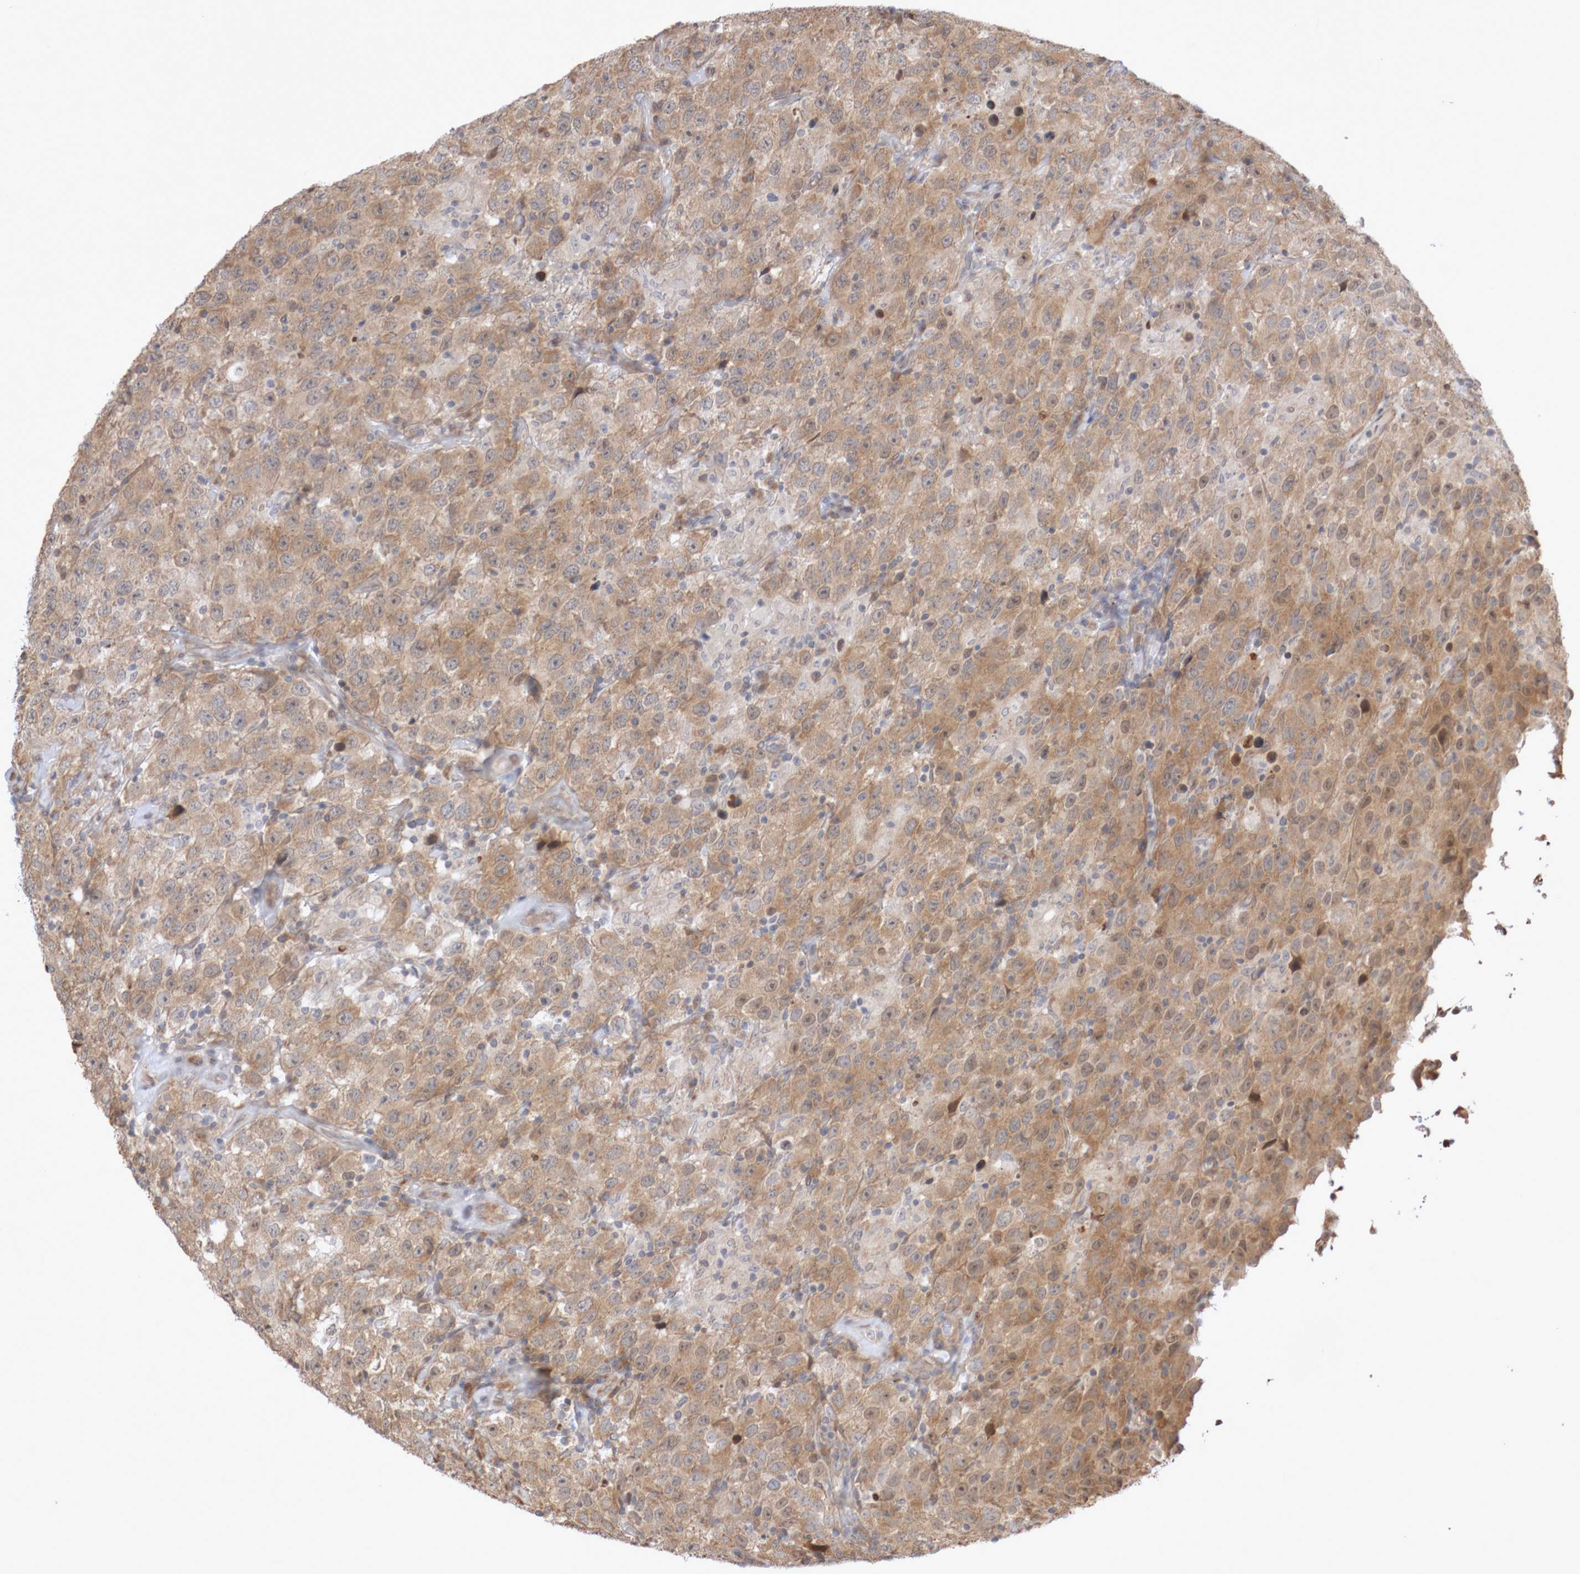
{"staining": {"intensity": "moderate", "quantity": ">75%", "location": "cytoplasmic/membranous"}, "tissue": "testis cancer", "cell_type": "Tumor cells", "image_type": "cancer", "snomed": [{"axis": "morphology", "description": "Seminoma, NOS"}, {"axis": "topography", "description": "Testis"}], "caption": "Testis seminoma stained with a brown dye demonstrates moderate cytoplasmic/membranous positive staining in about >75% of tumor cells.", "gene": "DPH7", "patient": {"sex": "male", "age": 41}}